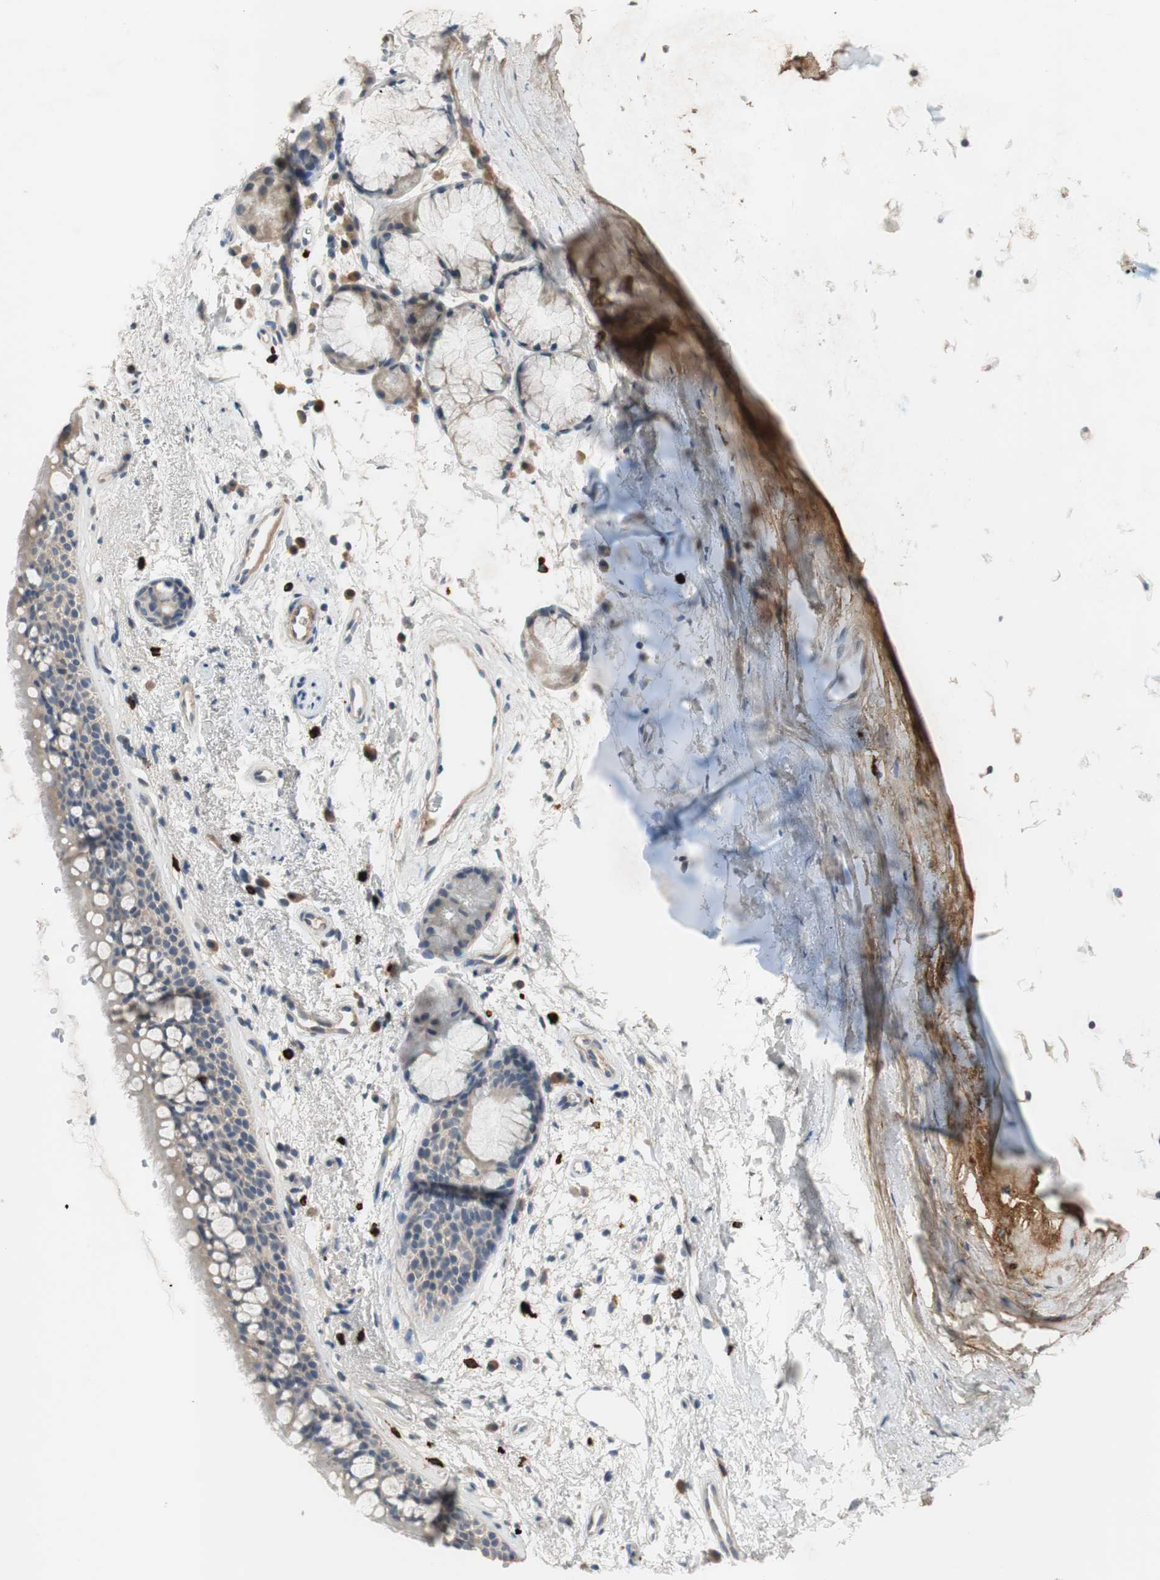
{"staining": {"intensity": "weak", "quantity": ">75%", "location": "cytoplasmic/membranous"}, "tissue": "bronchus", "cell_type": "Respiratory epithelial cells", "image_type": "normal", "snomed": [{"axis": "morphology", "description": "Normal tissue, NOS"}, {"axis": "topography", "description": "Bronchus"}], "caption": "DAB (3,3'-diaminobenzidine) immunohistochemical staining of normal human bronchus exhibits weak cytoplasmic/membranous protein positivity in approximately >75% of respiratory epithelial cells.", "gene": "COL12A1", "patient": {"sex": "female", "age": 54}}